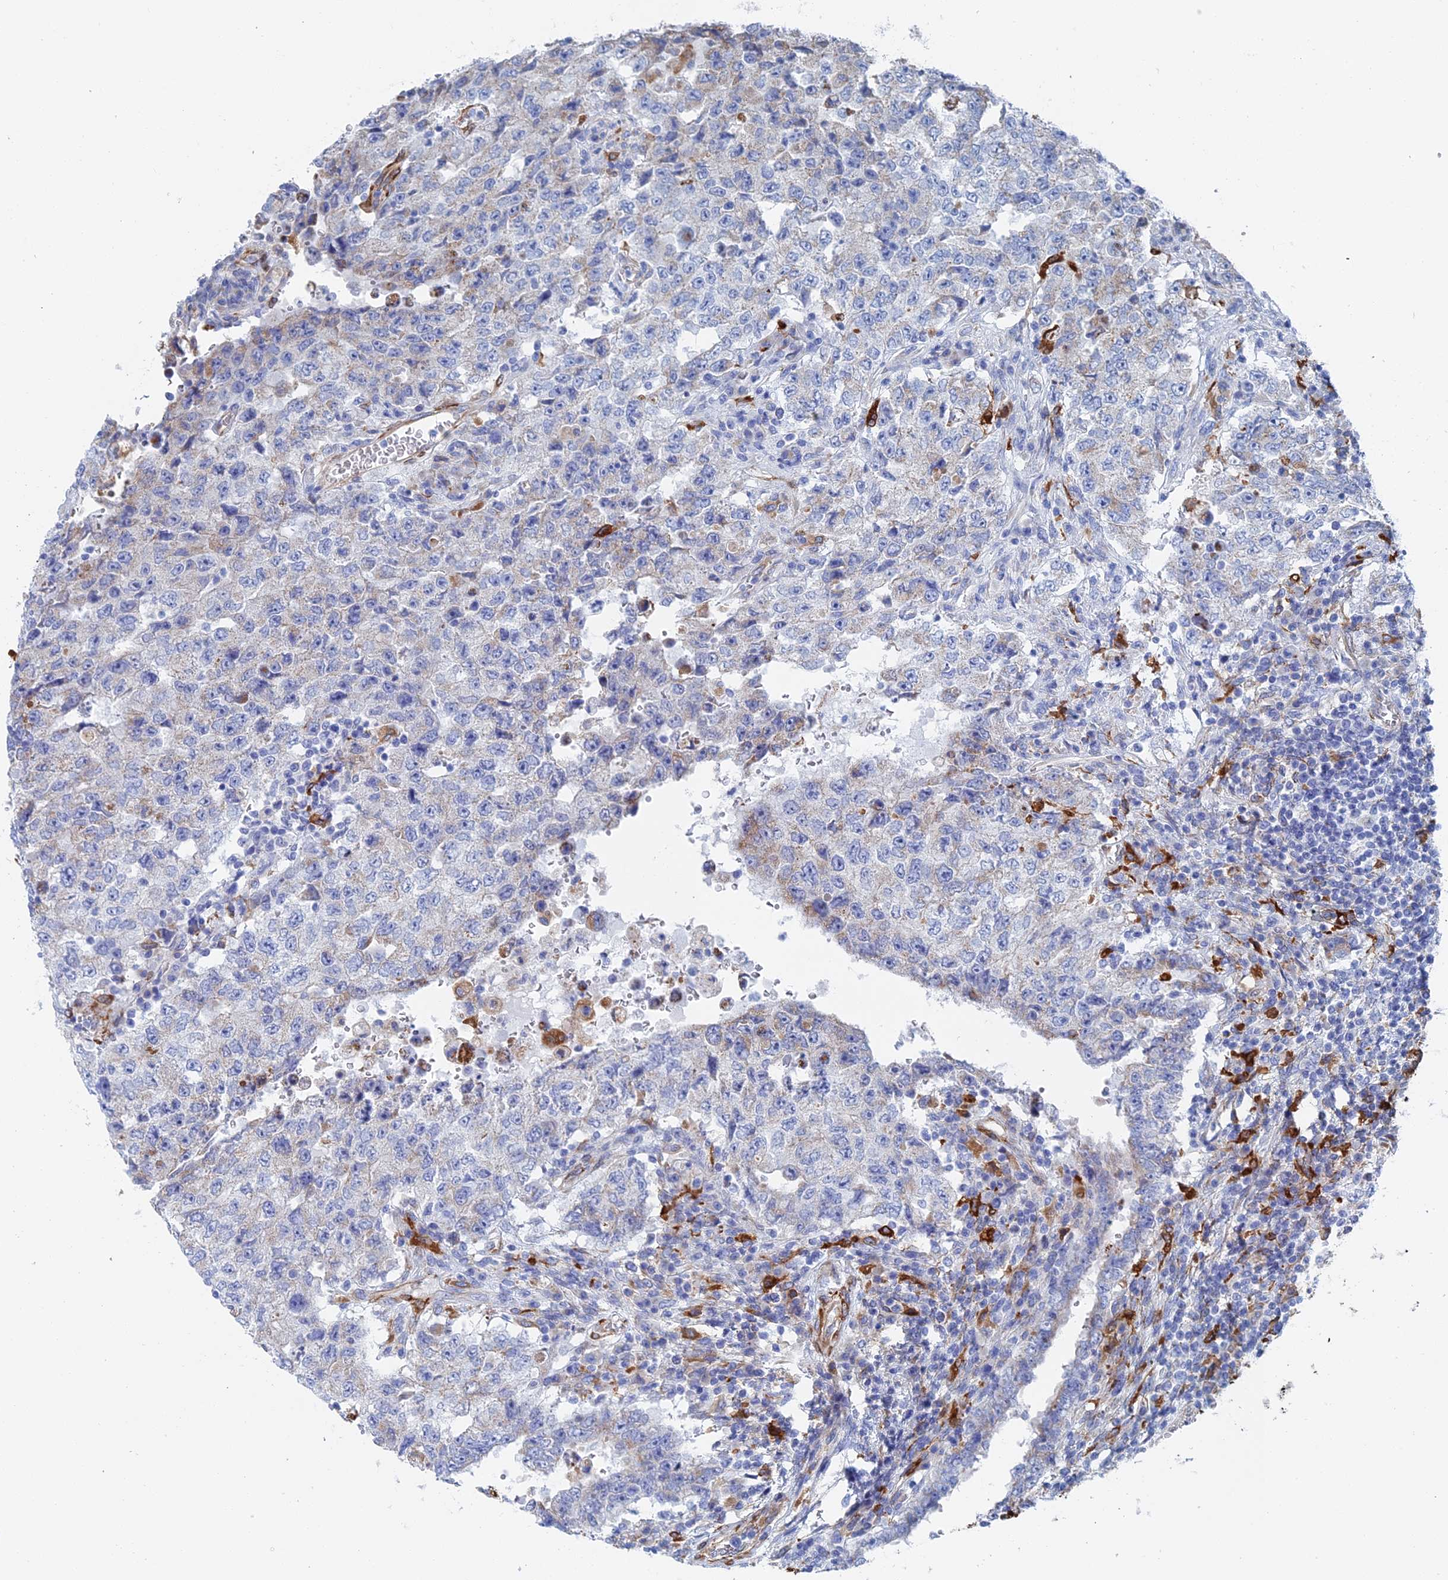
{"staining": {"intensity": "negative", "quantity": "none", "location": "none"}, "tissue": "testis cancer", "cell_type": "Tumor cells", "image_type": "cancer", "snomed": [{"axis": "morphology", "description": "Carcinoma, Embryonal, NOS"}, {"axis": "topography", "description": "Testis"}], "caption": "Immunohistochemistry (IHC) photomicrograph of embryonal carcinoma (testis) stained for a protein (brown), which exhibits no expression in tumor cells.", "gene": "COG7", "patient": {"sex": "male", "age": 26}}